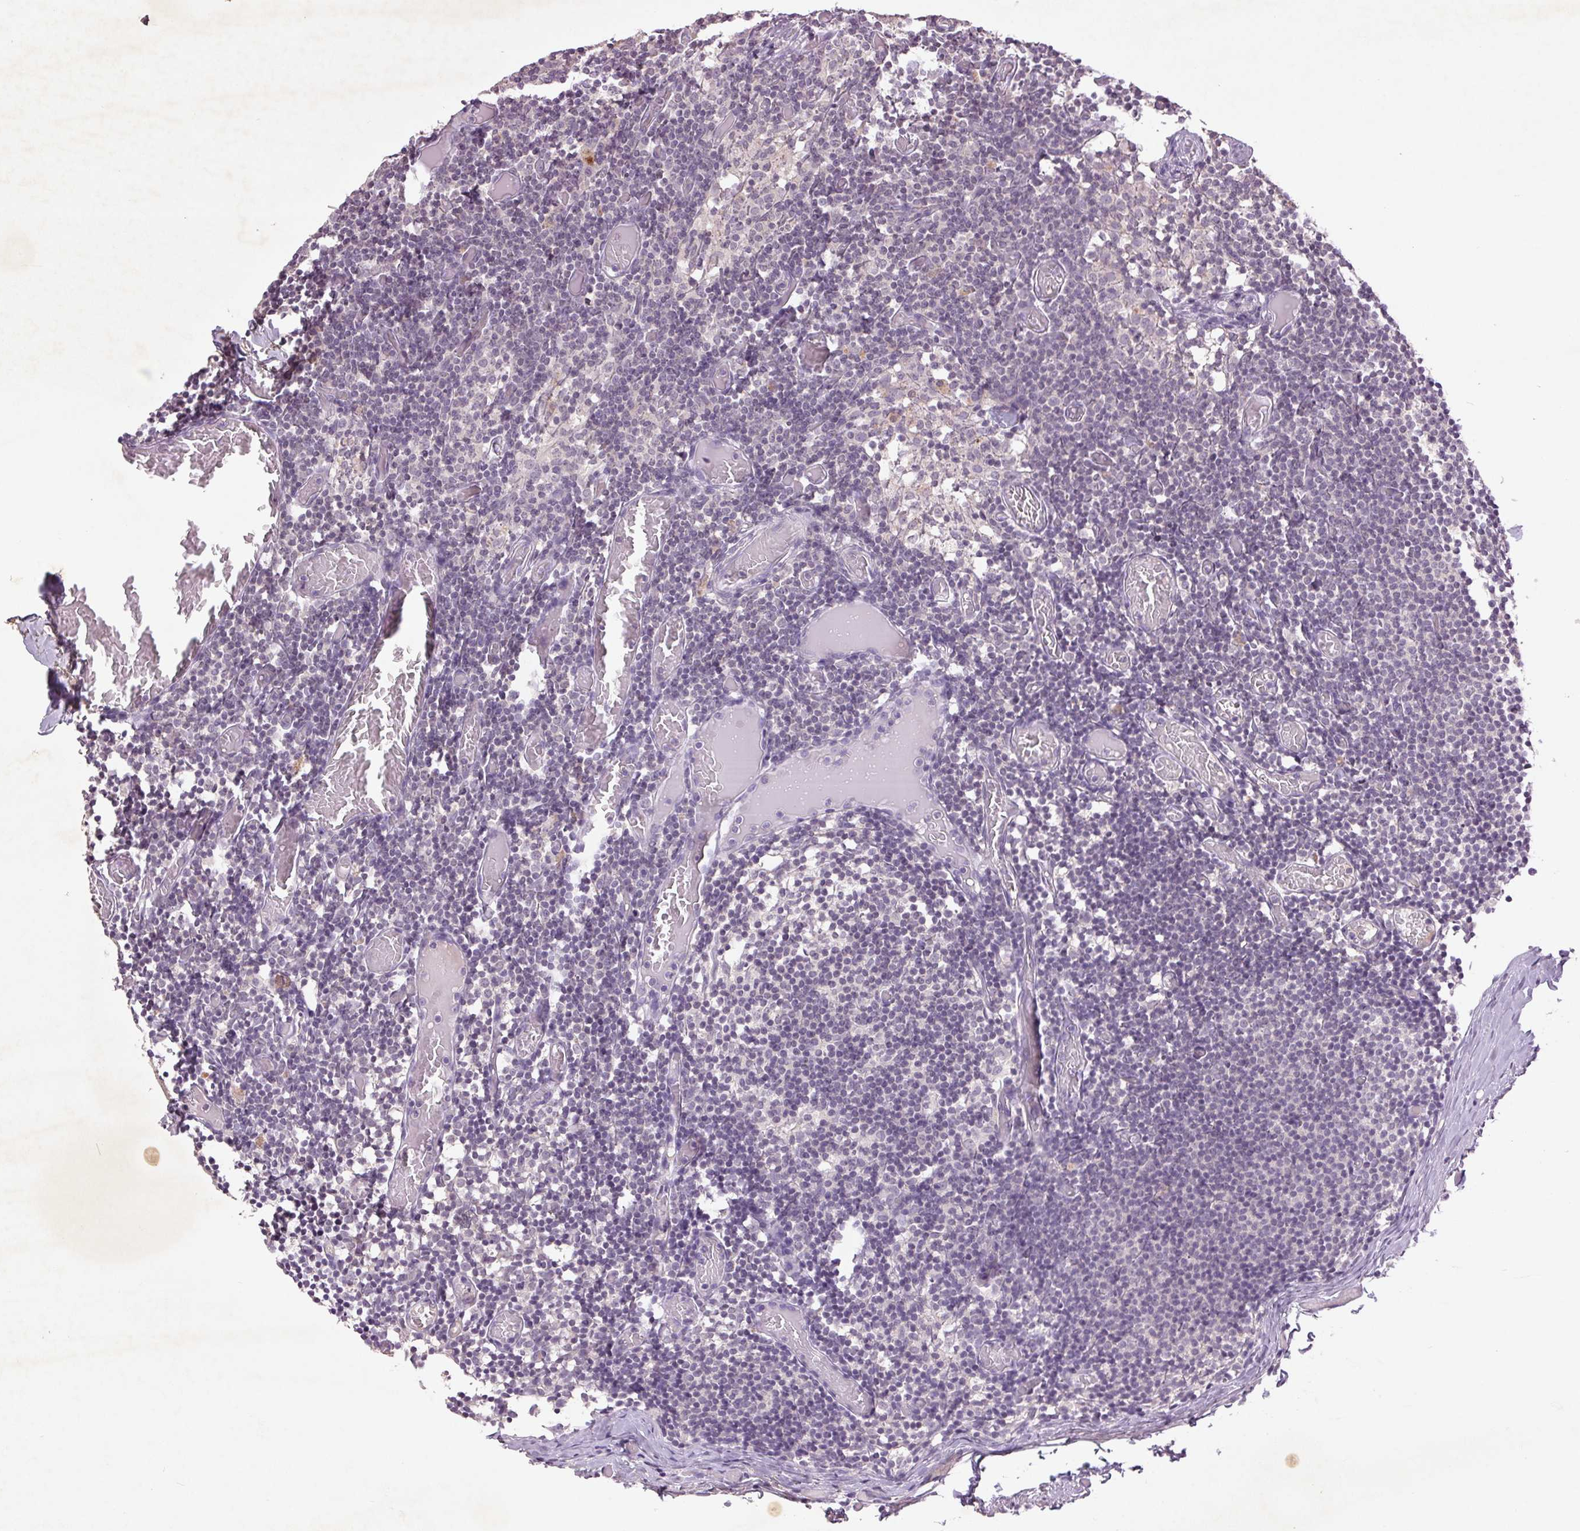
{"staining": {"intensity": "negative", "quantity": "none", "location": "none"}, "tissue": "lymph node", "cell_type": "Non-germinal center cells", "image_type": "normal", "snomed": [{"axis": "morphology", "description": "Normal tissue, NOS"}, {"axis": "topography", "description": "Lymph node"}], "caption": "This micrograph is of unremarkable lymph node stained with IHC to label a protein in brown with the nuclei are counter-stained blue. There is no staining in non-germinal center cells.", "gene": "FAM168B", "patient": {"sex": "female", "age": 41}}